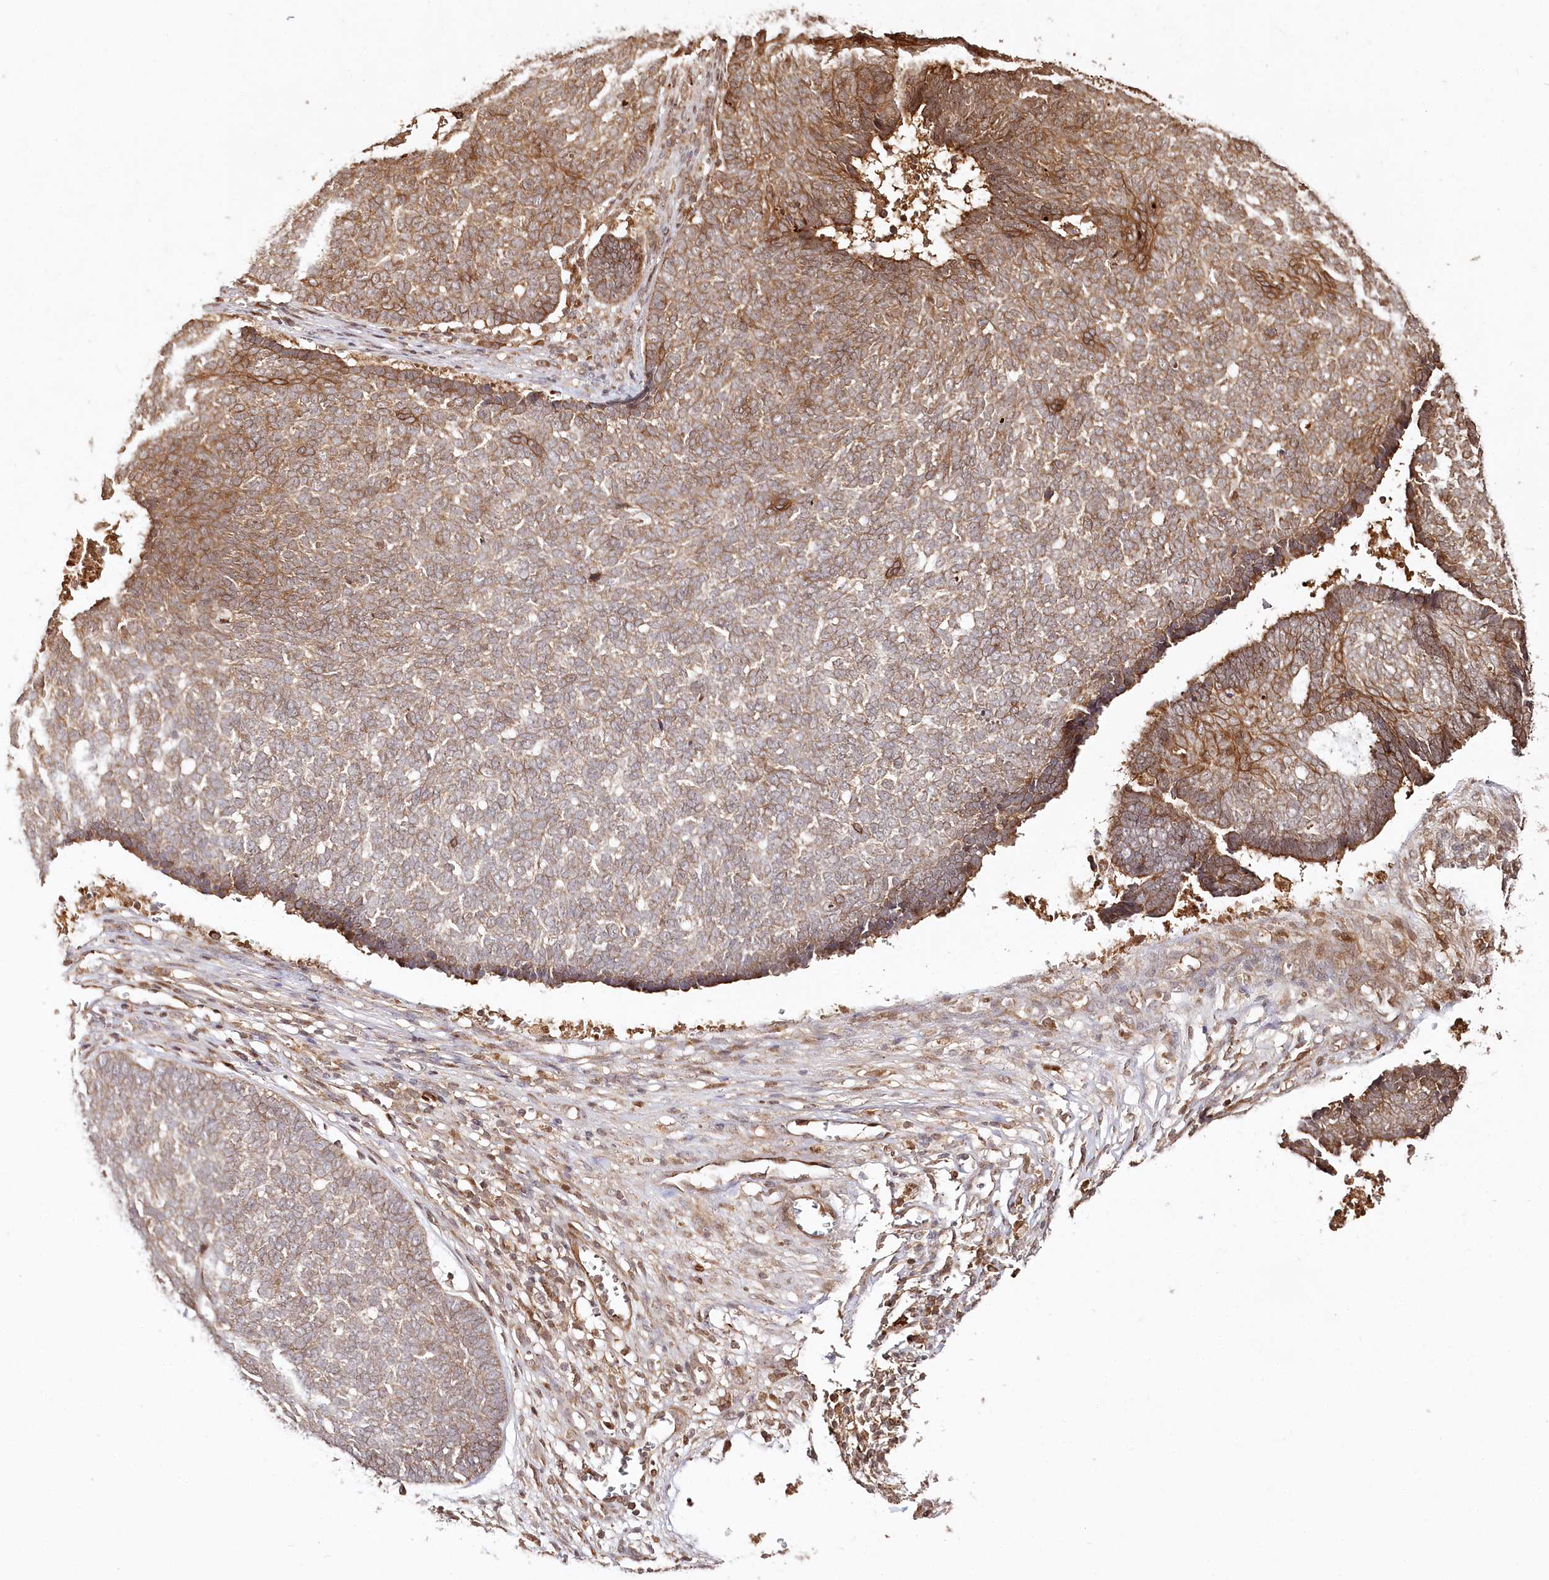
{"staining": {"intensity": "moderate", "quantity": ">75%", "location": "cytoplasmic/membranous"}, "tissue": "skin cancer", "cell_type": "Tumor cells", "image_type": "cancer", "snomed": [{"axis": "morphology", "description": "Basal cell carcinoma"}, {"axis": "topography", "description": "Skin"}], "caption": "A brown stain shows moderate cytoplasmic/membranous positivity of a protein in human basal cell carcinoma (skin) tumor cells.", "gene": "ULK2", "patient": {"sex": "male", "age": 84}}